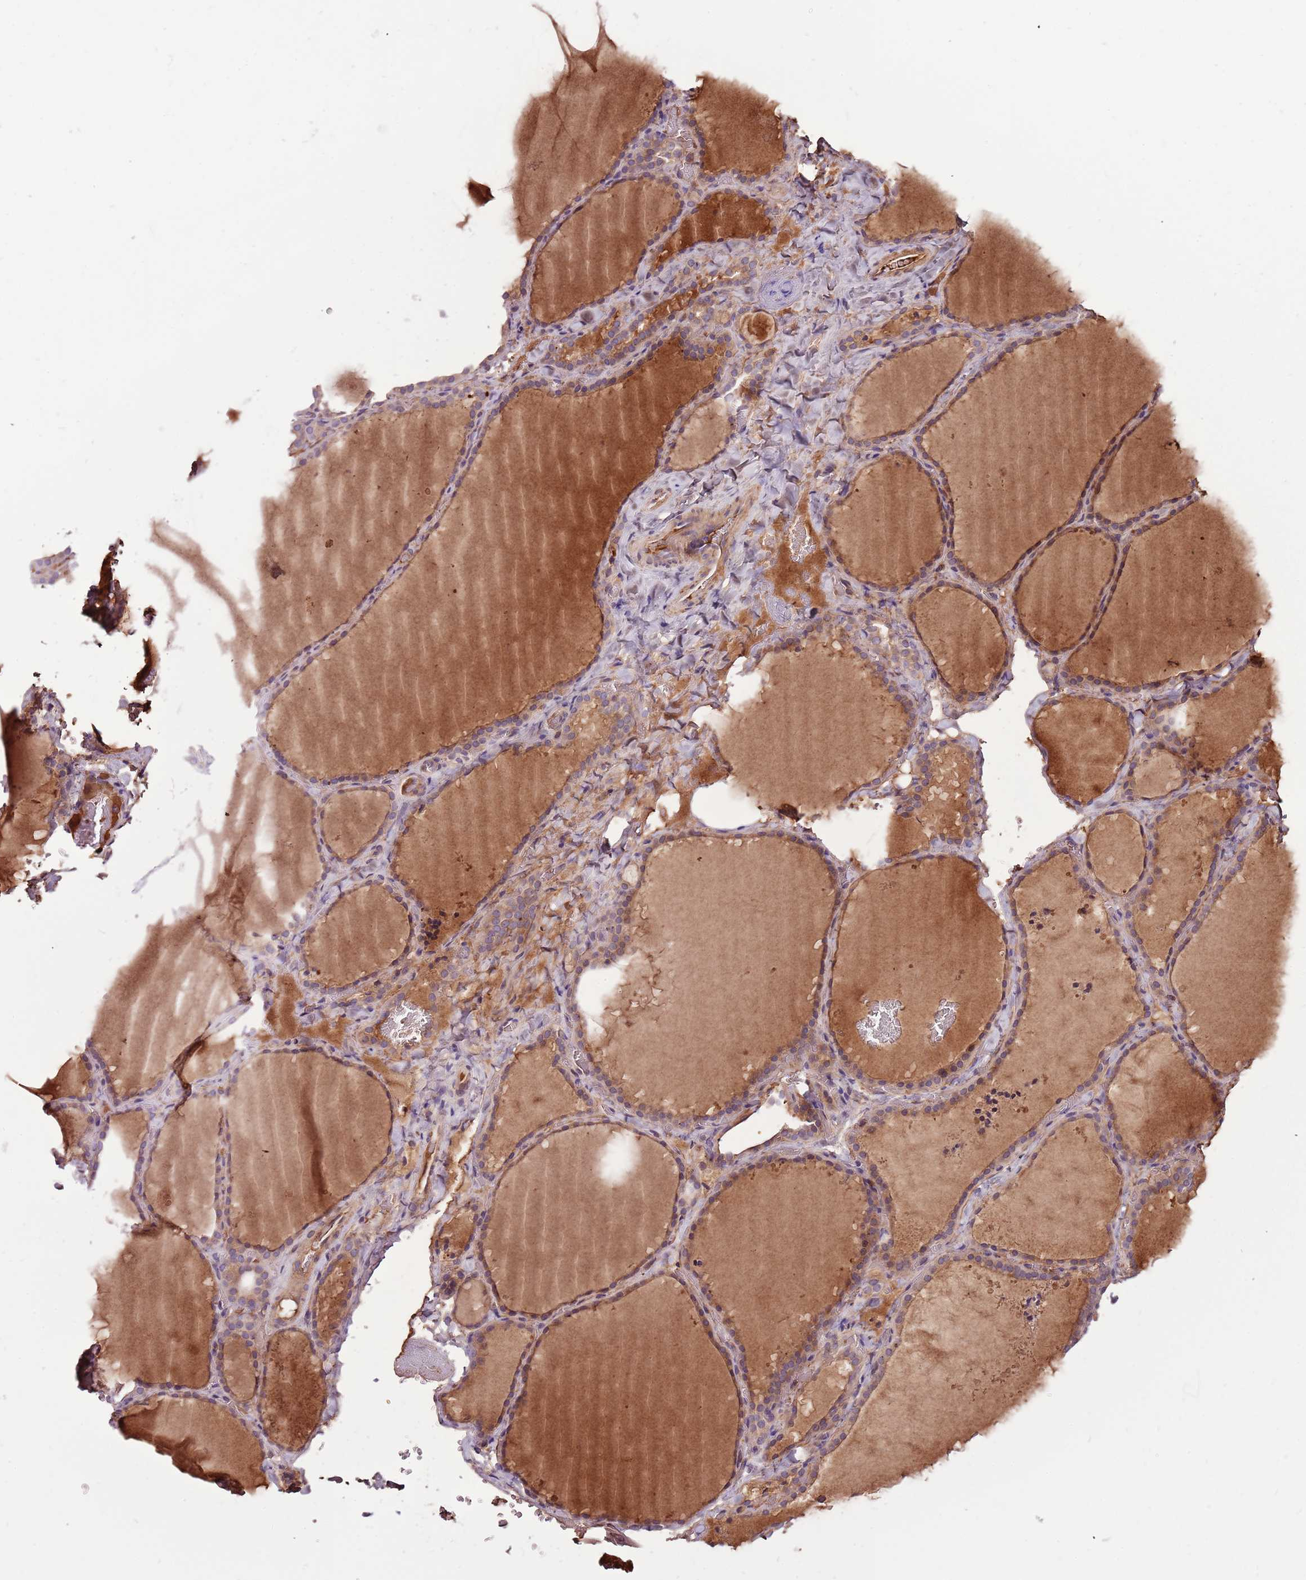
{"staining": {"intensity": "weak", "quantity": ">75%", "location": "cytoplasmic/membranous"}, "tissue": "thyroid gland", "cell_type": "Glandular cells", "image_type": "normal", "snomed": [{"axis": "morphology", "description": "Normal tissue, NOS"}, {"axis": "topography", "description": "Thyroid gland"}], "caption": "IHC image of benign thyroid gland: human thyroid gland stained using immunohistochemistry exhibits low levels of weak protein expression localized specifically in the cytoplasmic/membranous of glandular cells, appearing as a cytoplasmic/membranous brown color.", "gene": "DENR", "patient": {"sex": "female", "age": 22}}